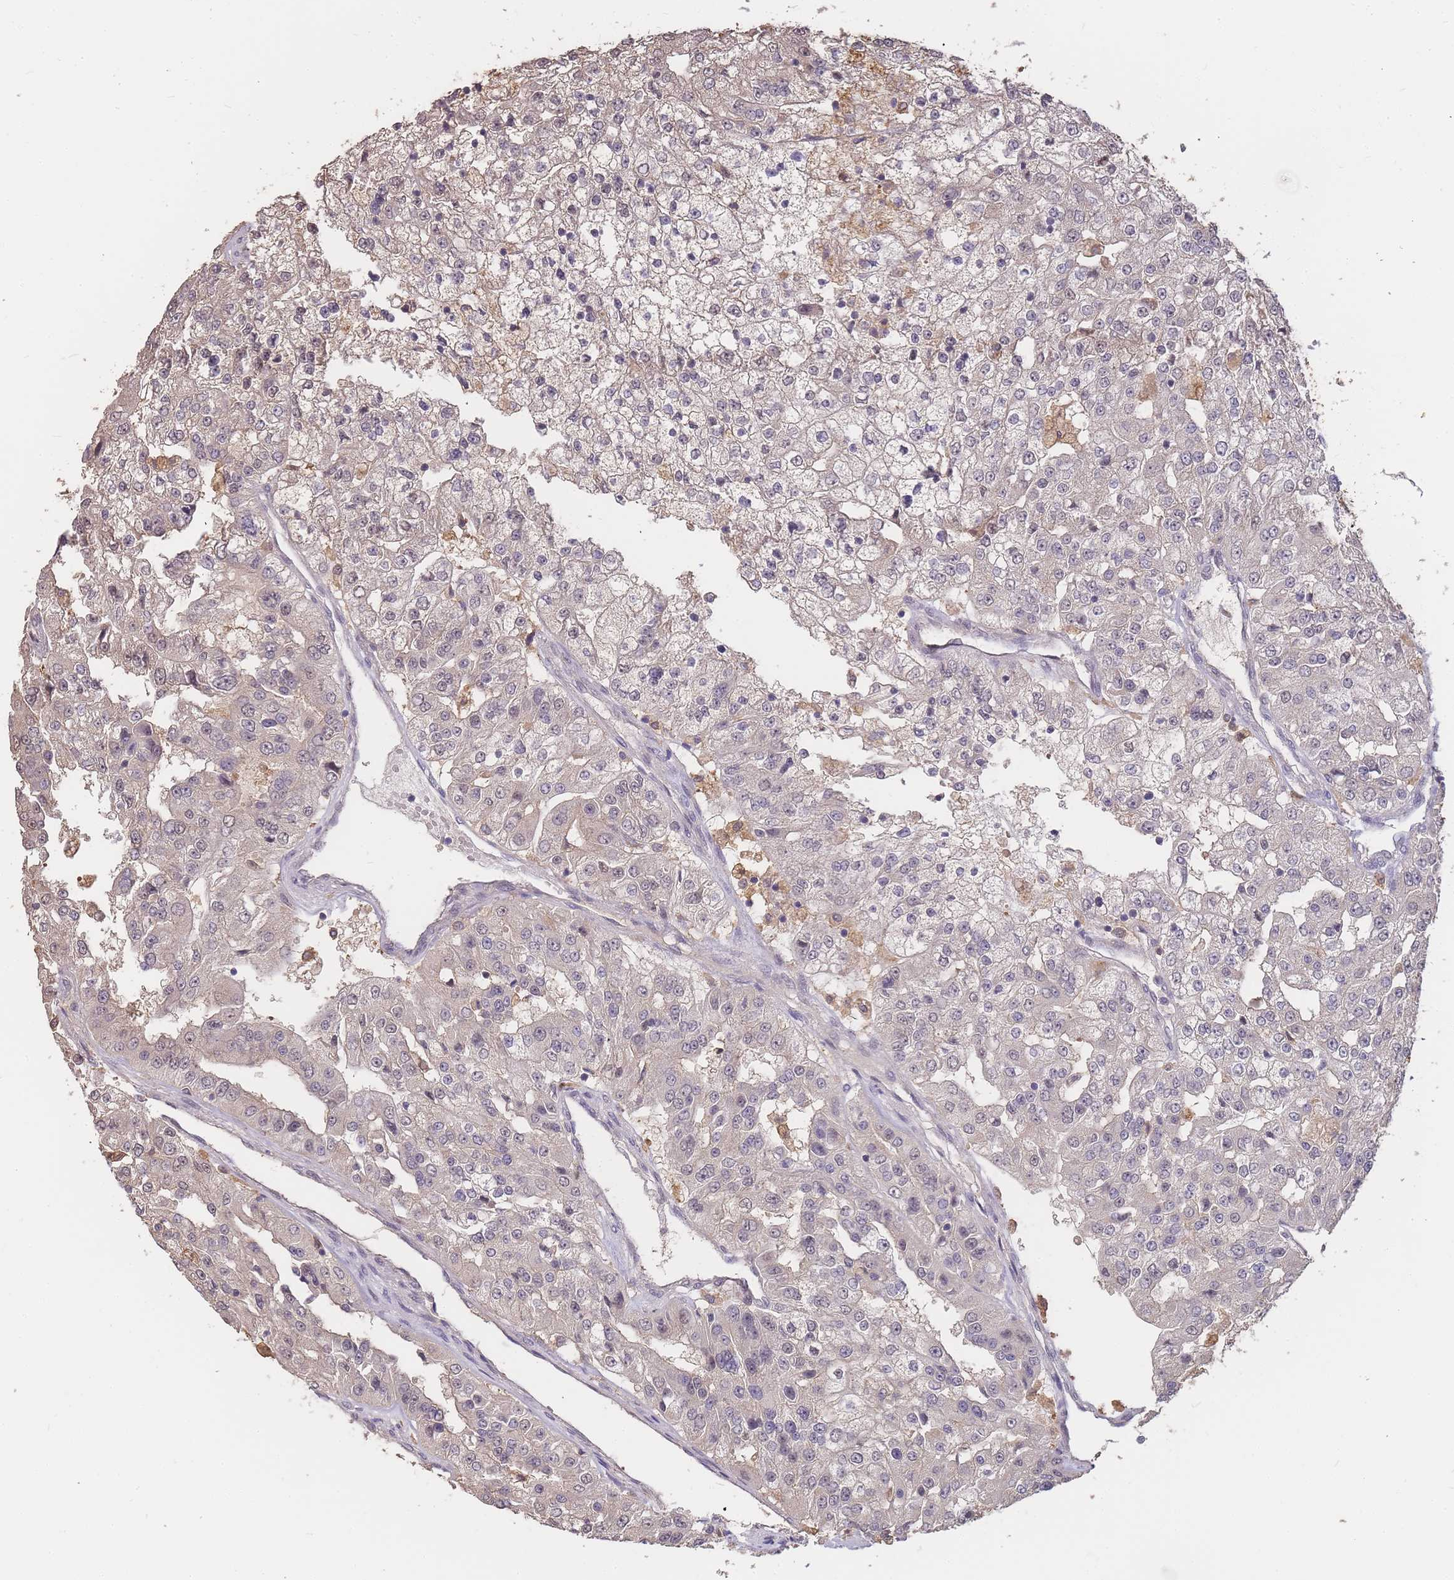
{"staining": {"intensity": "negative", "quantity": "none", "location": "none"}, "tissue": "renal cancer", "cell_type": "Tumor cells", "image_type": "cancer", "snomed": [{"axis": "morphology", "description": "Adenocarcinoma, NOS"}, {"axis": "topography", "description": "Kidney"}], "caption": "There is no significant positivity in tumor cells of adenocarcinoma (renal).", "gene": "CDKN2AIPNL", "patient": {"sex": "female", "age": 63}}